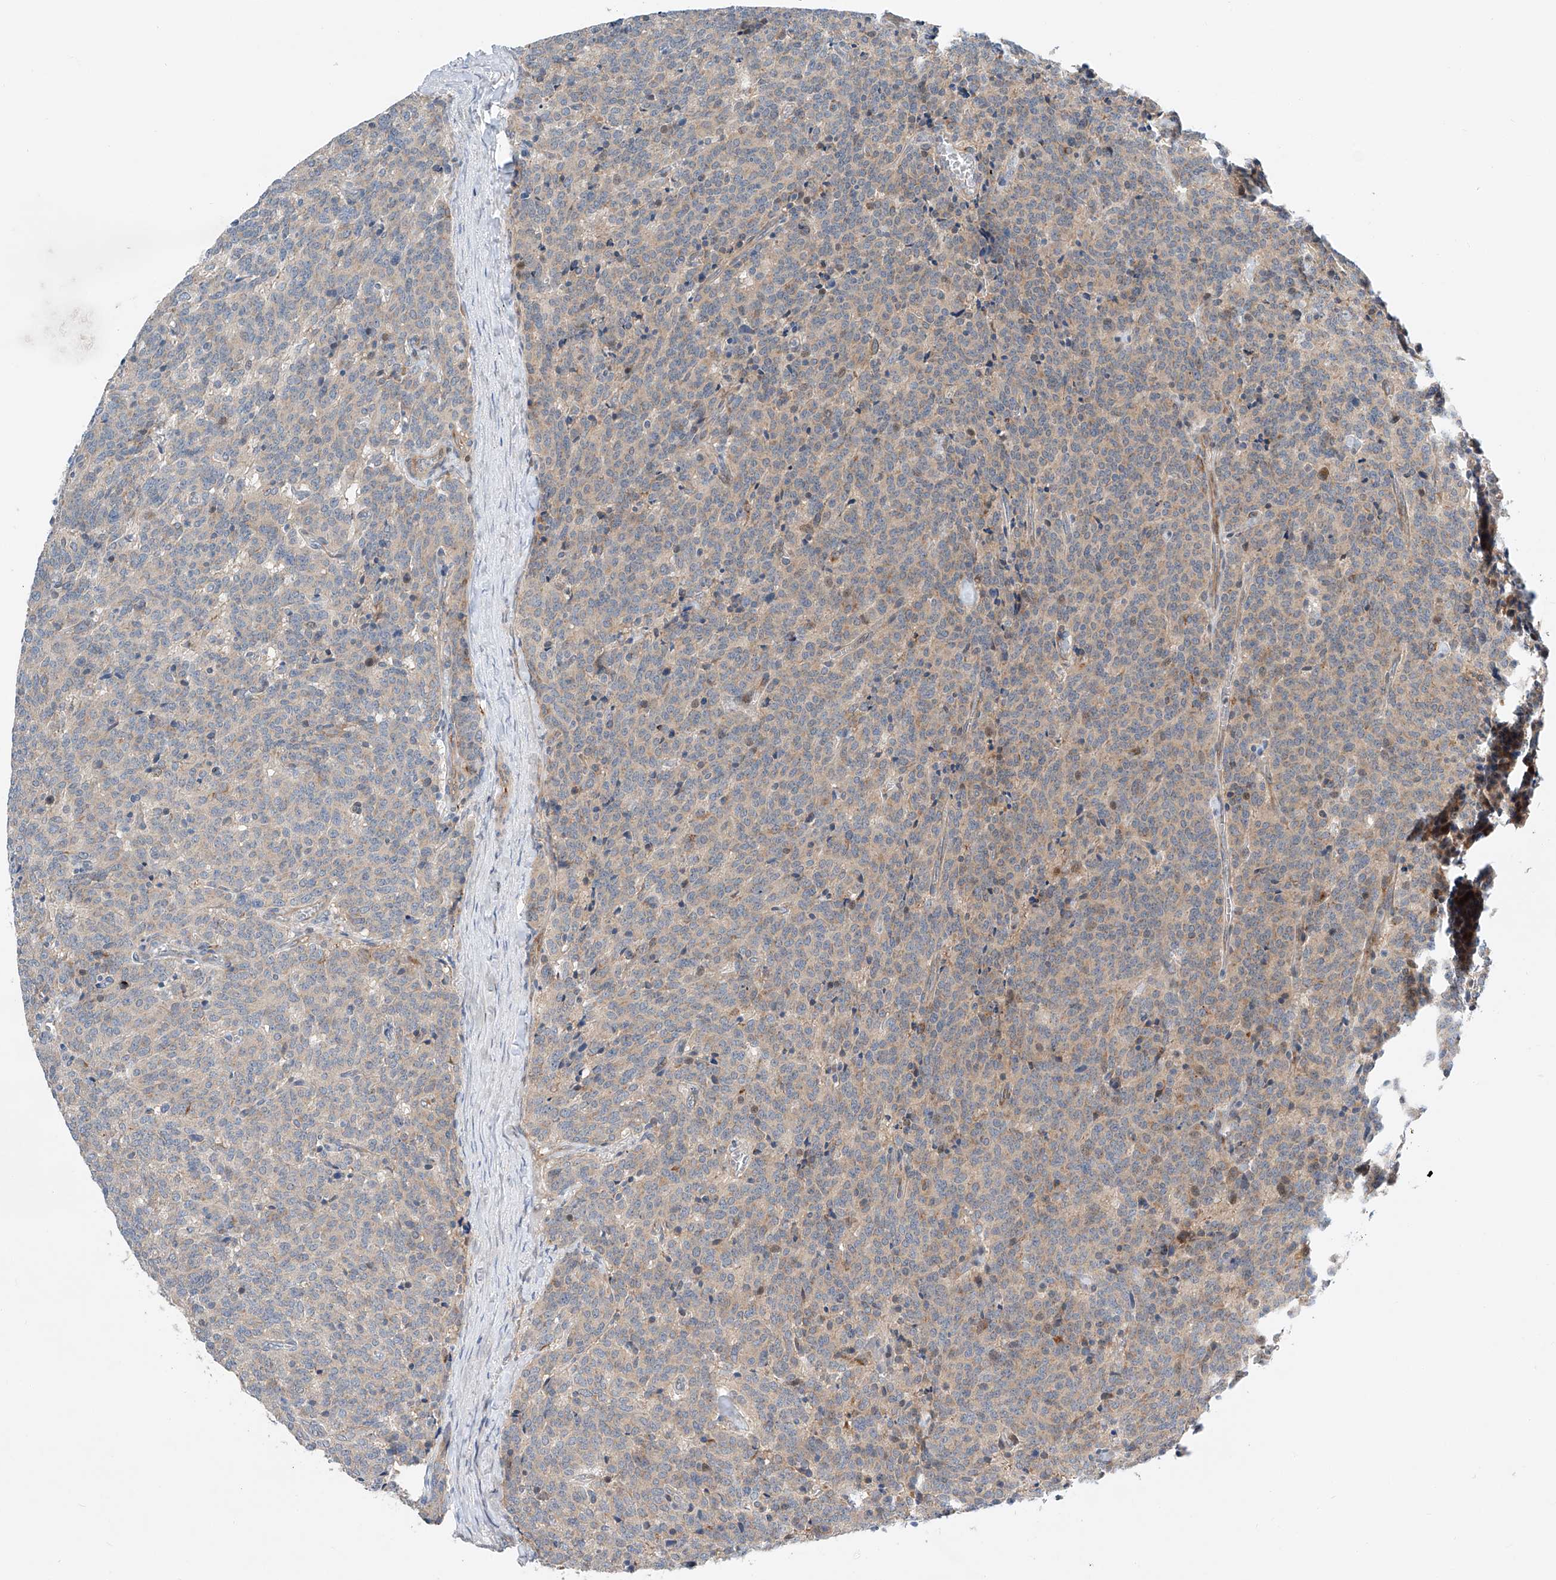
{"staining": {"intensity": "weak", "quantity": "<25%", "location": "cytoplasmic/membranous"}, "tissue": "carcinoid", "cell_type": "Tumor cells", "image_type": "cancer", "snomed": [{"axis": "morphology", "description": "Carcinoid, malignant, NOS"}, {"axis": "topography", "description": "Lung"}], "caption": "Tumor cells show no significant protein expression in carcinoid.", "gene": "CLDND1", "patient": {"sex": "female", "age": 46}}